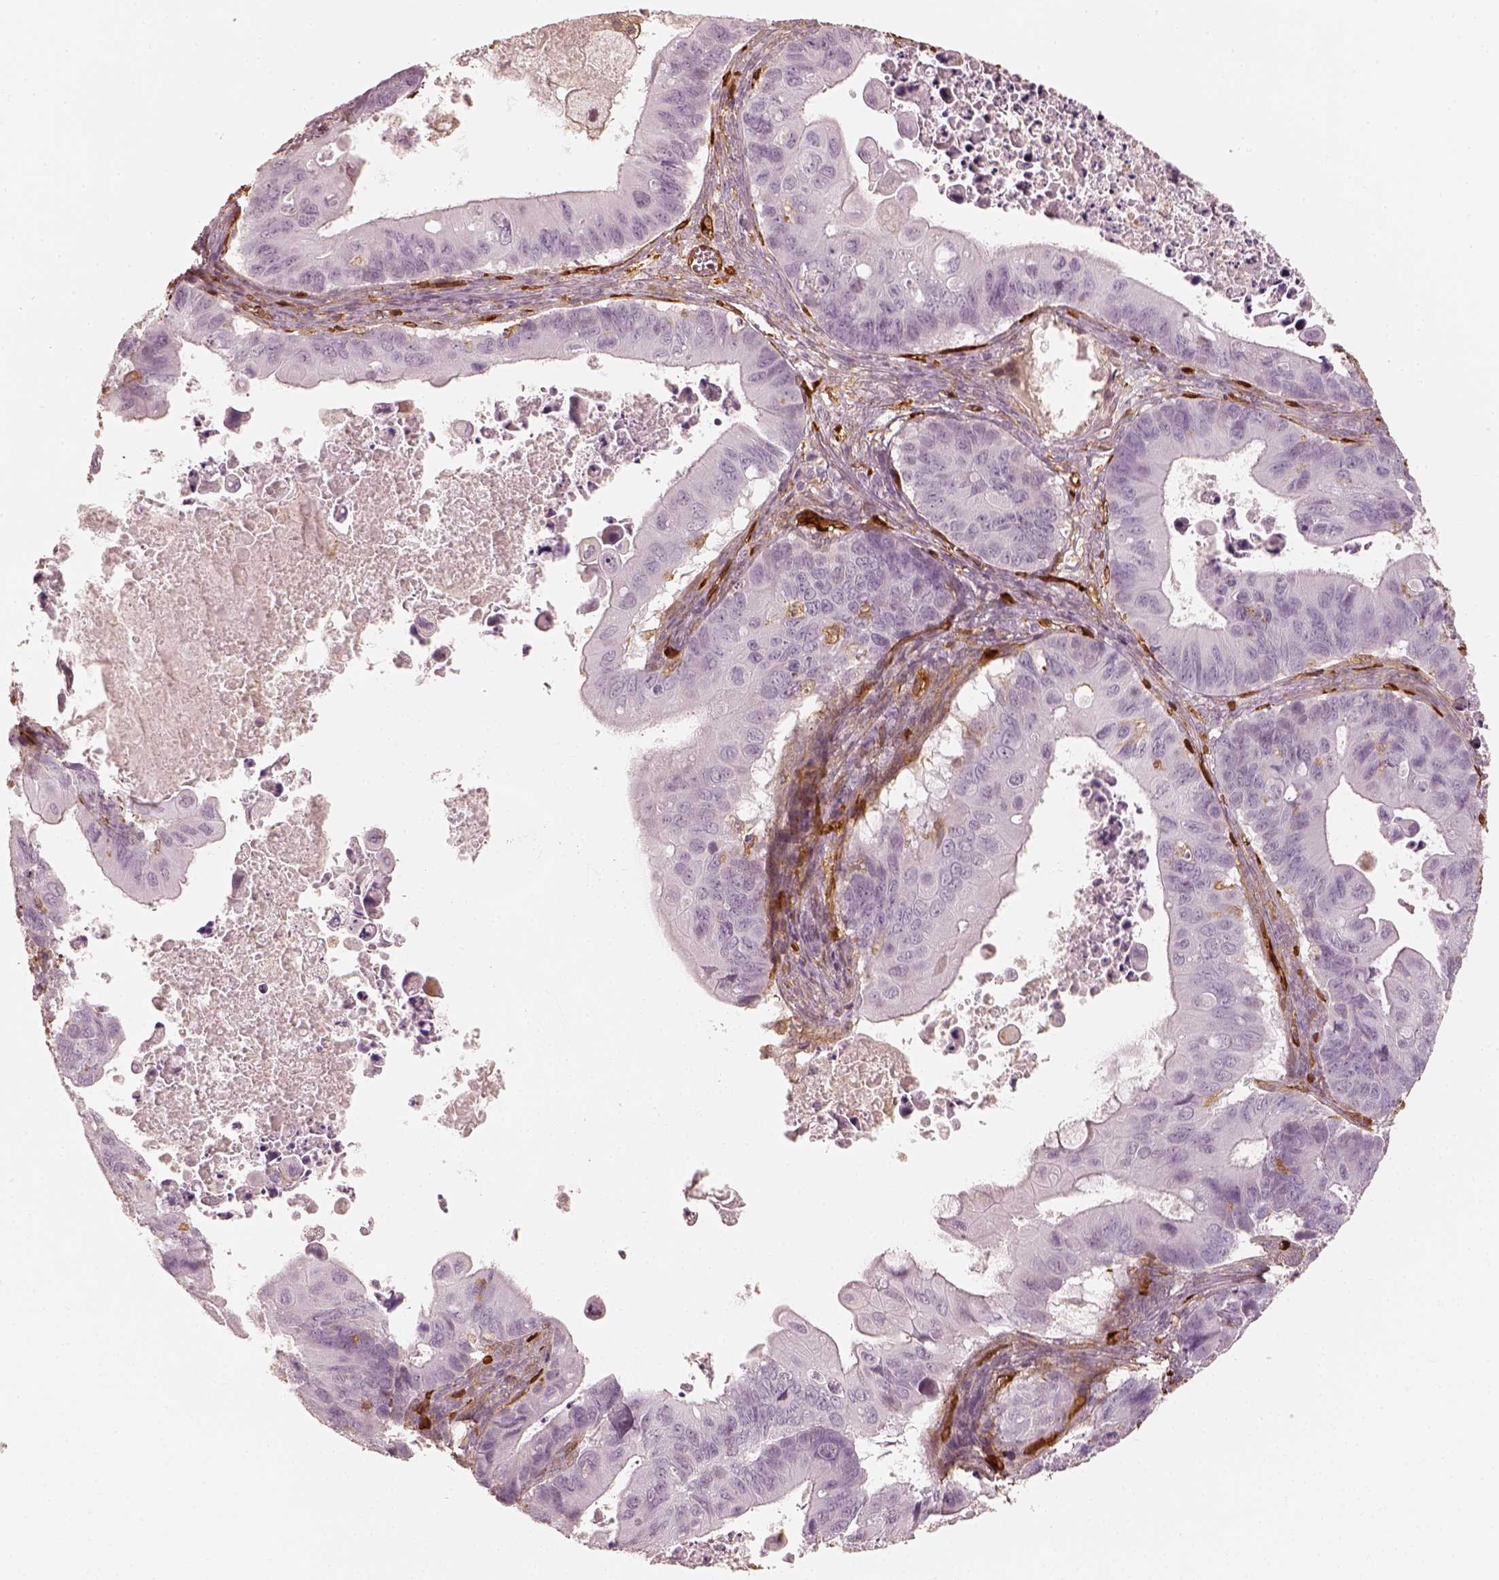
{"staining": {"intensity": "negative", "quantity": "none", "location": "none"}, "tissue": "ovarian cancer", "cell_type": "Tumor cells", "image_type": "cancer", "snomed": [{"axis": "morphology", "description": "Cystadenocarcinoma, mucinous, NOS"}, {"axis": "topography", "description": "Ovary"}], "caption": "Tumor cells are negative for protein expression in human ovarian cancer (mucinous cystadenocarcinoma).", "gene": "FSCN1", "patient": {"sex": "female", "age": 64}}